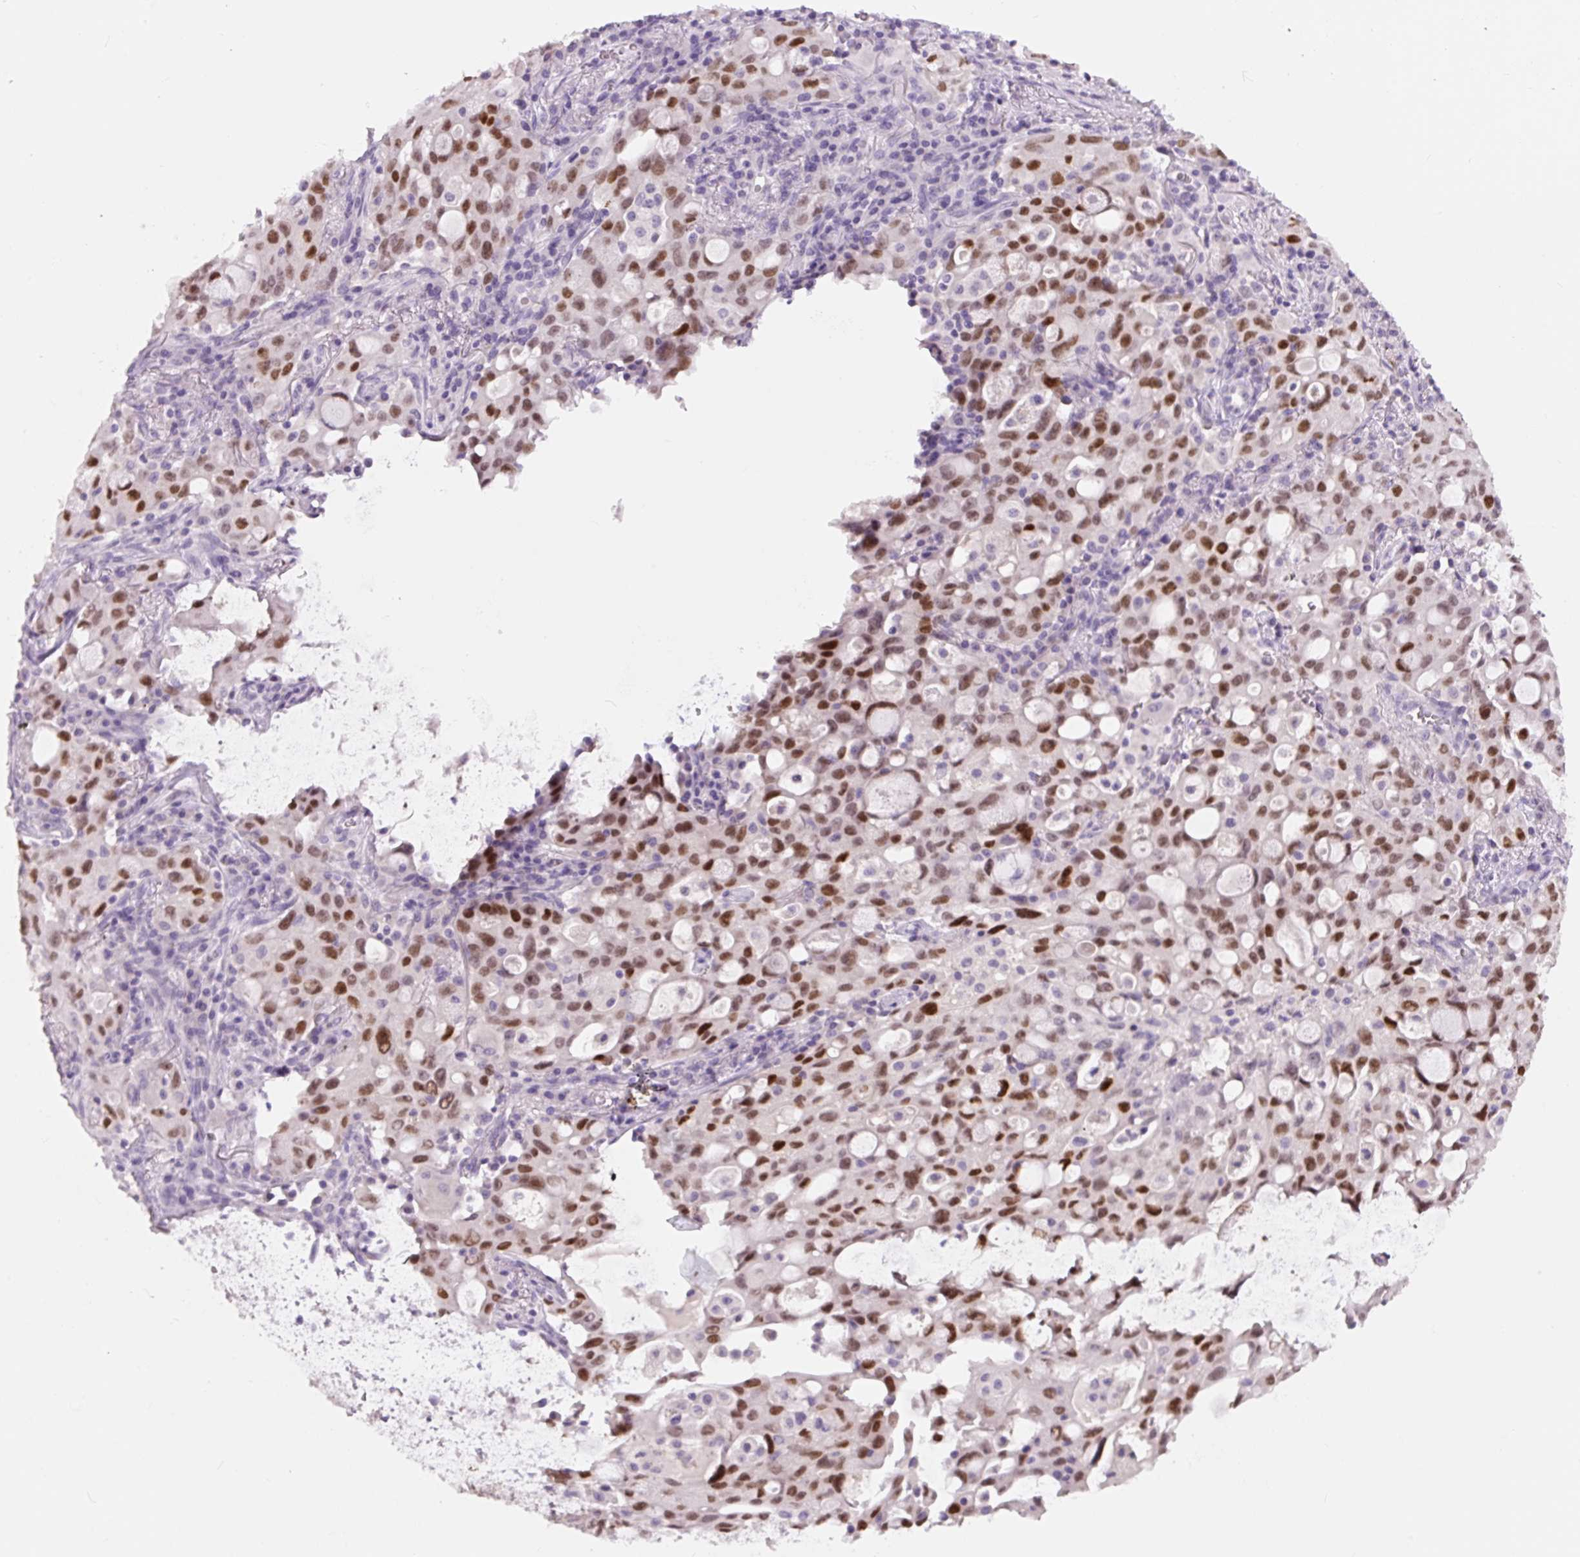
{"staining": {"intensity": "strong", "quantity": ">75%", "location": "nuclear"}, "tissue": "lung cancer", "cell_type": "Tumor cells", "image_type": "cancer", "snomed": [{"axis": "morphology", "description": "Adenocarcinoma, NOS"}, {"axis": "topography", "description": "Lung"}], "caption": "Adenocarcinoma (lung) stained with a brown dye displays strong nuclear positive expression in about >75% of tumor cells.", "gene": "SIX1", "patient": {"sex": "female", "age": 44}}